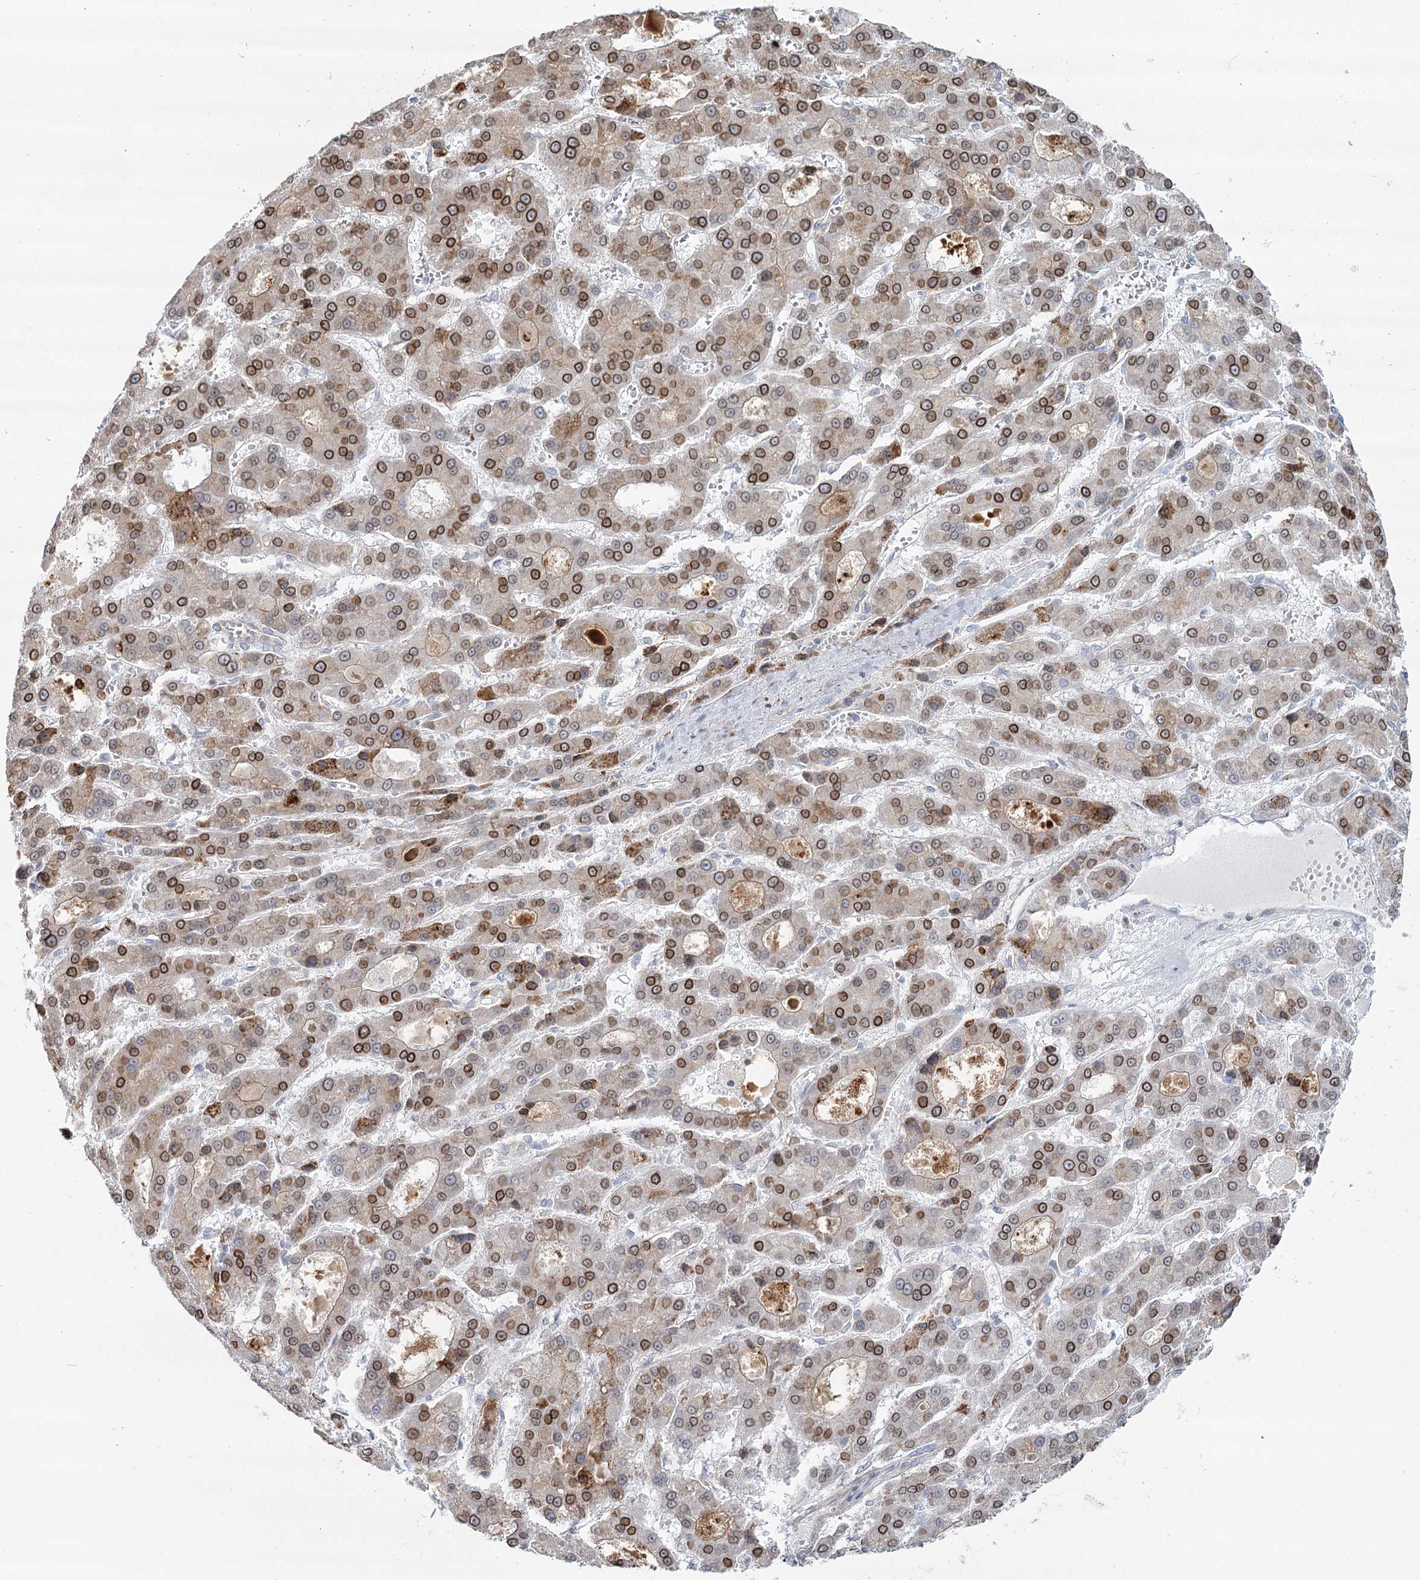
{"staining": {"intensity": "moderate", "quantity": ">75%", "location": "cytoplasmic/membranous,nuclear"}, "tissue": "liver cancer", "cell_type": "Tumor cells", "image_type": "cancer", "snomed": [{"axis": "morphology", "description": "Carcinoma, Hepatocellular, NOS"}, {"axis": "topography", "description": "Liver"}], "caption": "Tumor cells demonstrate medium levels of moderate cytoplasmic/membranous and nuclear staining in approximately >75% of cells in human liver cancer. (brown staining indicates protein expression, while blue staining denotes nuclei).", "gene": "SPINK13", "patient": {"sex": "male", "age": 70}}